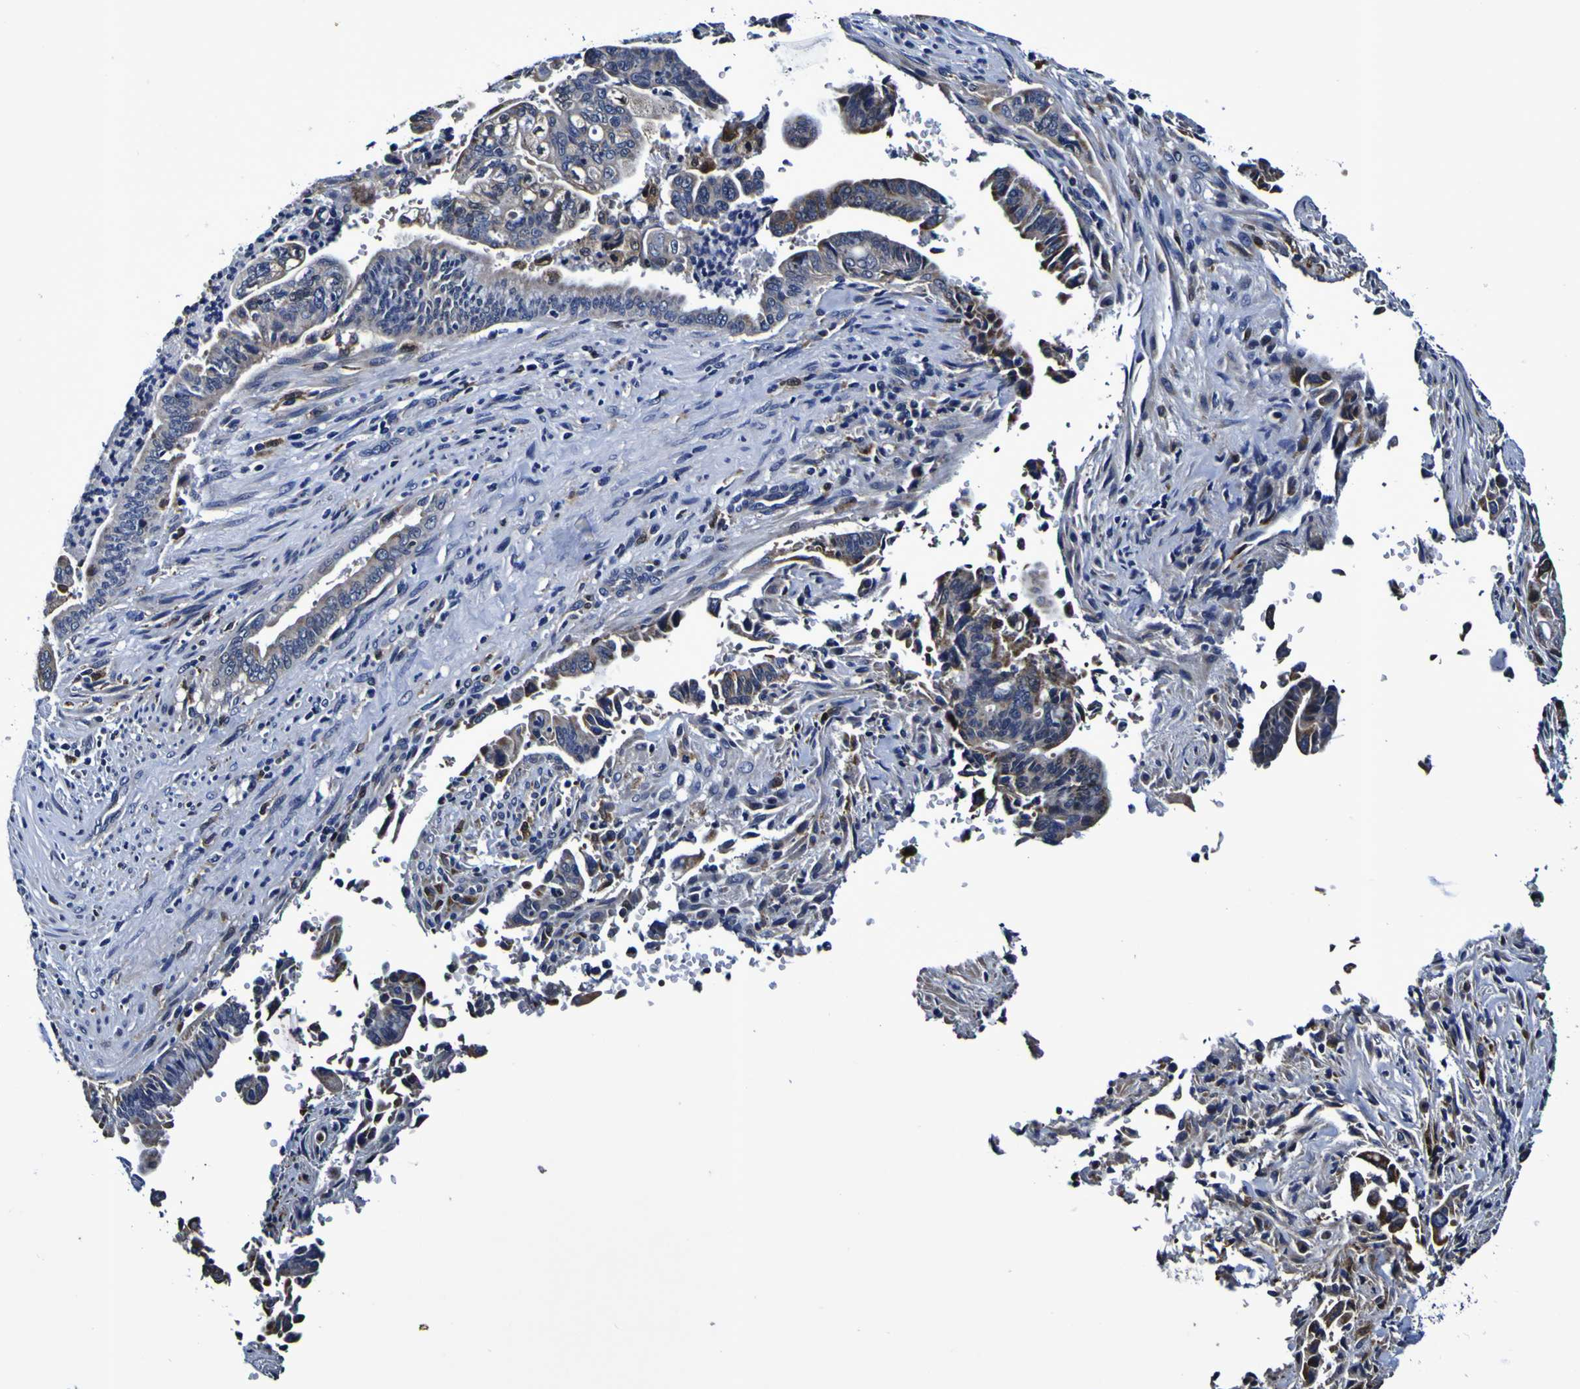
{"staining": {"intensity": "weak", "quantity": "<25%", "location": "cytoplasmic/membranous"}, "tissue": "pancreatic cancer", "cell_type": "Tumor cells", "image_type": "cancer", "snomed": [{"axis": "morphology", "description": "Adenocarcinoma, NOS"}, {"axis": "topography", "description": "Pancreas"}], "caption": "Tumor cells are negative for protein expression in human pancreatic adenocarcinoma. (DAB (3,3'-diaminobenzidine) IHC, high magnification).", "gene": "GPX1", "patient": {"sex": "male", "age": 70}}